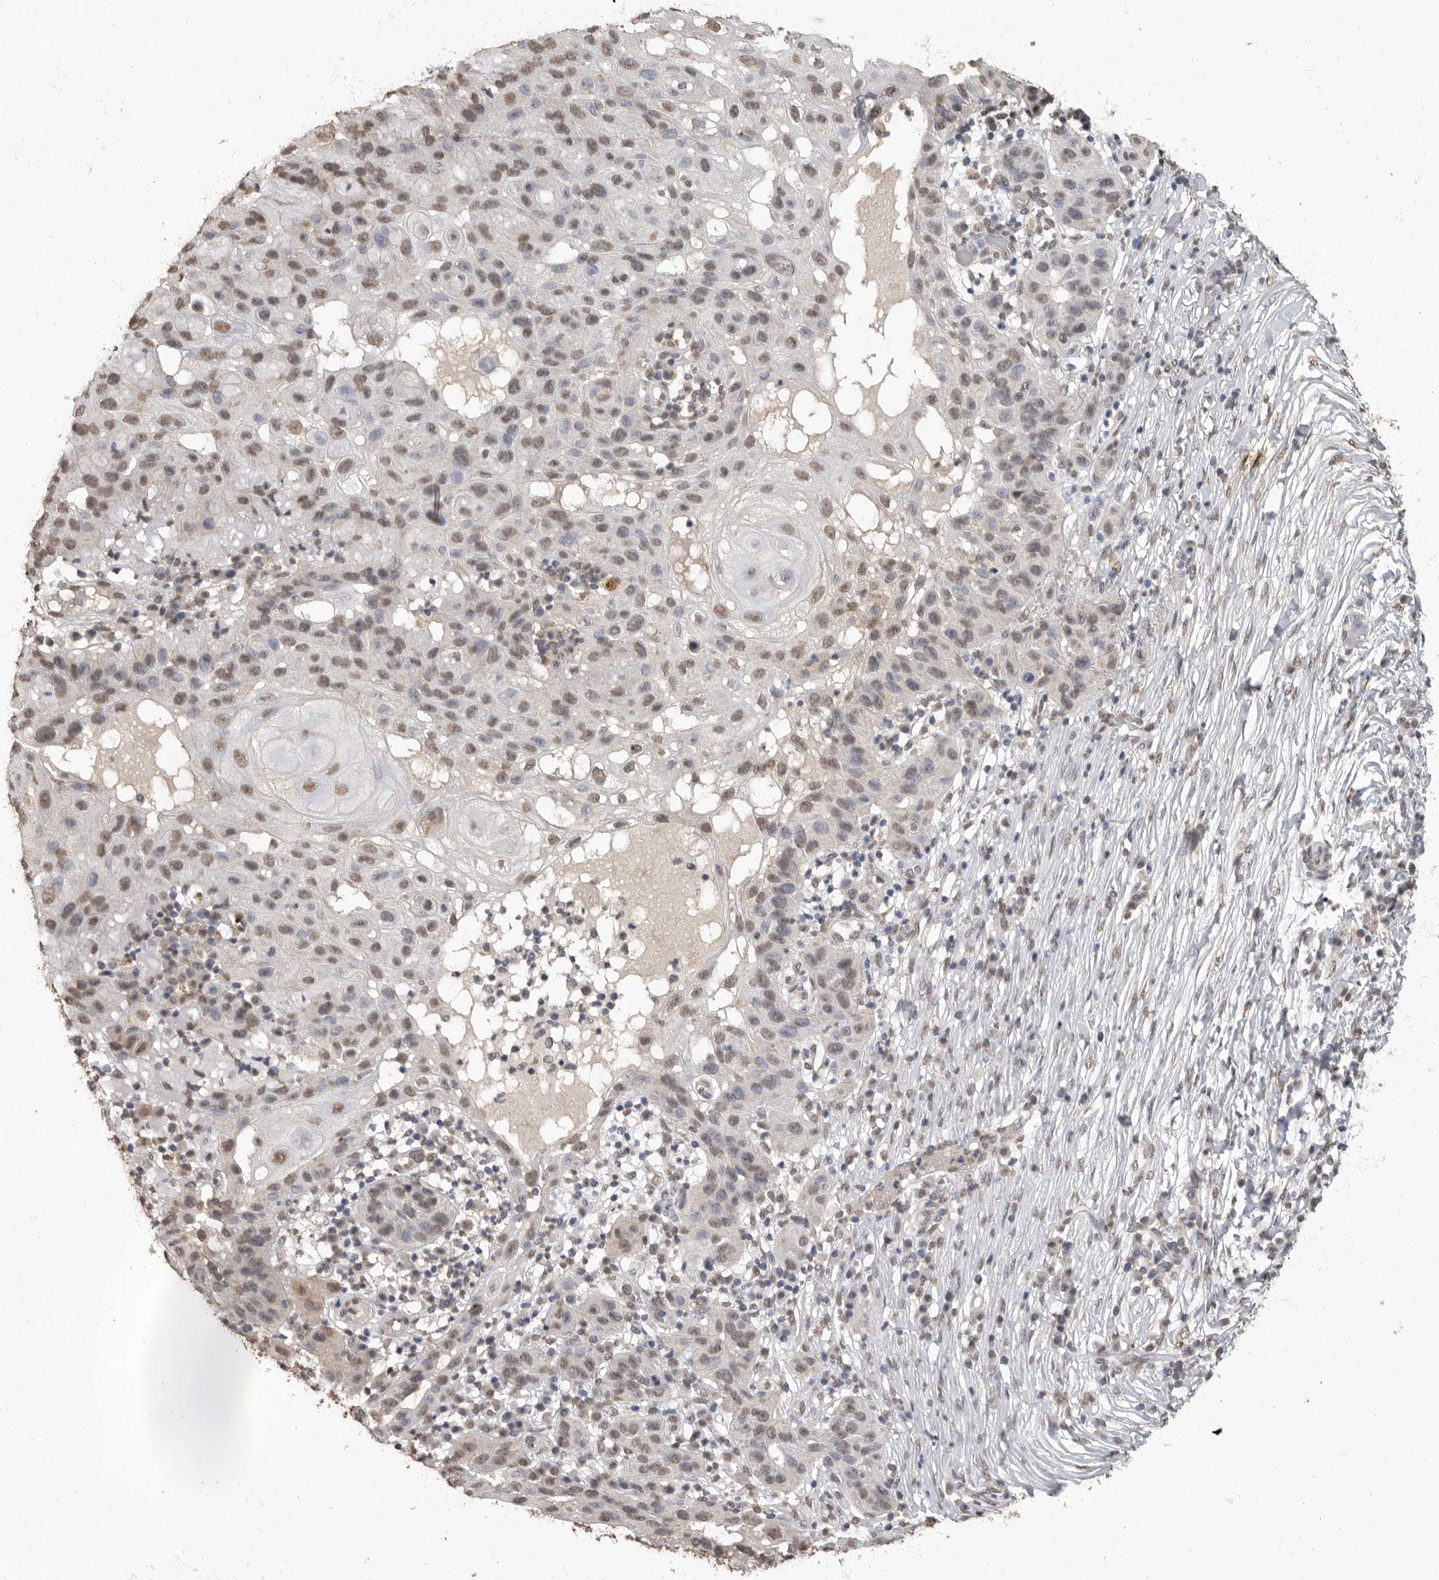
{"staining": {"intensity": "weak", "quantity": ">75%", "location": "nuclear"}, "tissue": "skin cancer", "cell_type": "Tumor cells", "image_type": "cancer", "snomed": [{"axis": "morphology", "description": "Normal tissue, NOS"}, {"axis": "morphology", "description": "Squamous cell carcinoma, NOS"}, {"axis": "topography", "description": "Skin"}], "caption": "Skin cancer stained with IHC displays weak nuclear positivity in about >75% of tumor cells. Immunohistochemistry (ihc) stains the protein in brown and the nuclei are stained blue.", "gene": "NBL1", "patient": {"sex": "female", "age": 96}}